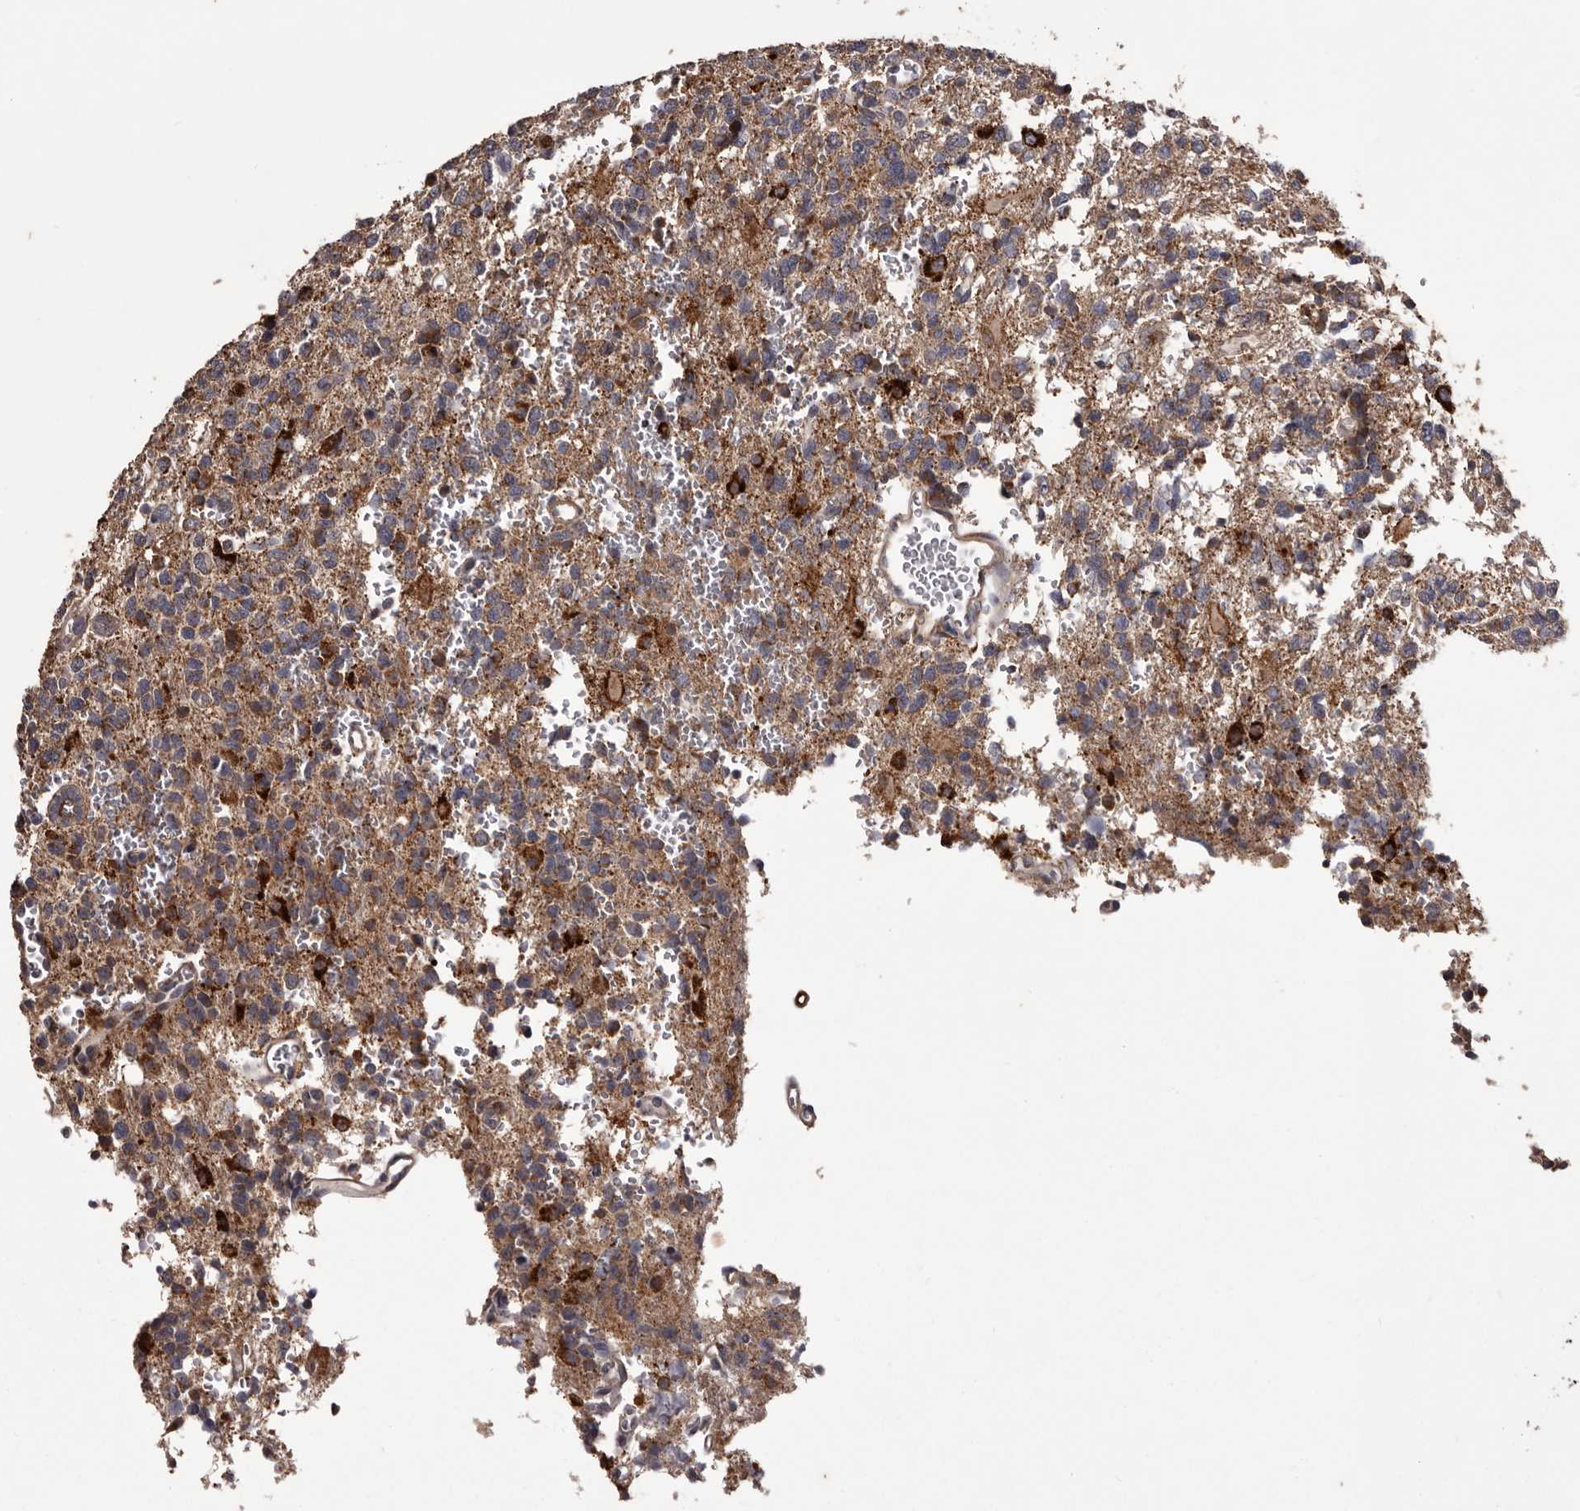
{"staining": {"intensity": "moderate", "quantity": ">75%", "location": "cytoplasmic/membranous"}, "tissue": "glioma", "cell_type": "Tumor cells", "image_type": "cancer", "snomed": [{"axis": "morphology", "description": "Glioma, malignant, High grade"}, {"axis": "topography", "description": "Brain"}], "caption": "Human glioma stained with a protein marker exhibits moderate staining in tumor cells.", "gene": "CYP1B1", "patient": {"sex": "female", "age": 62}}